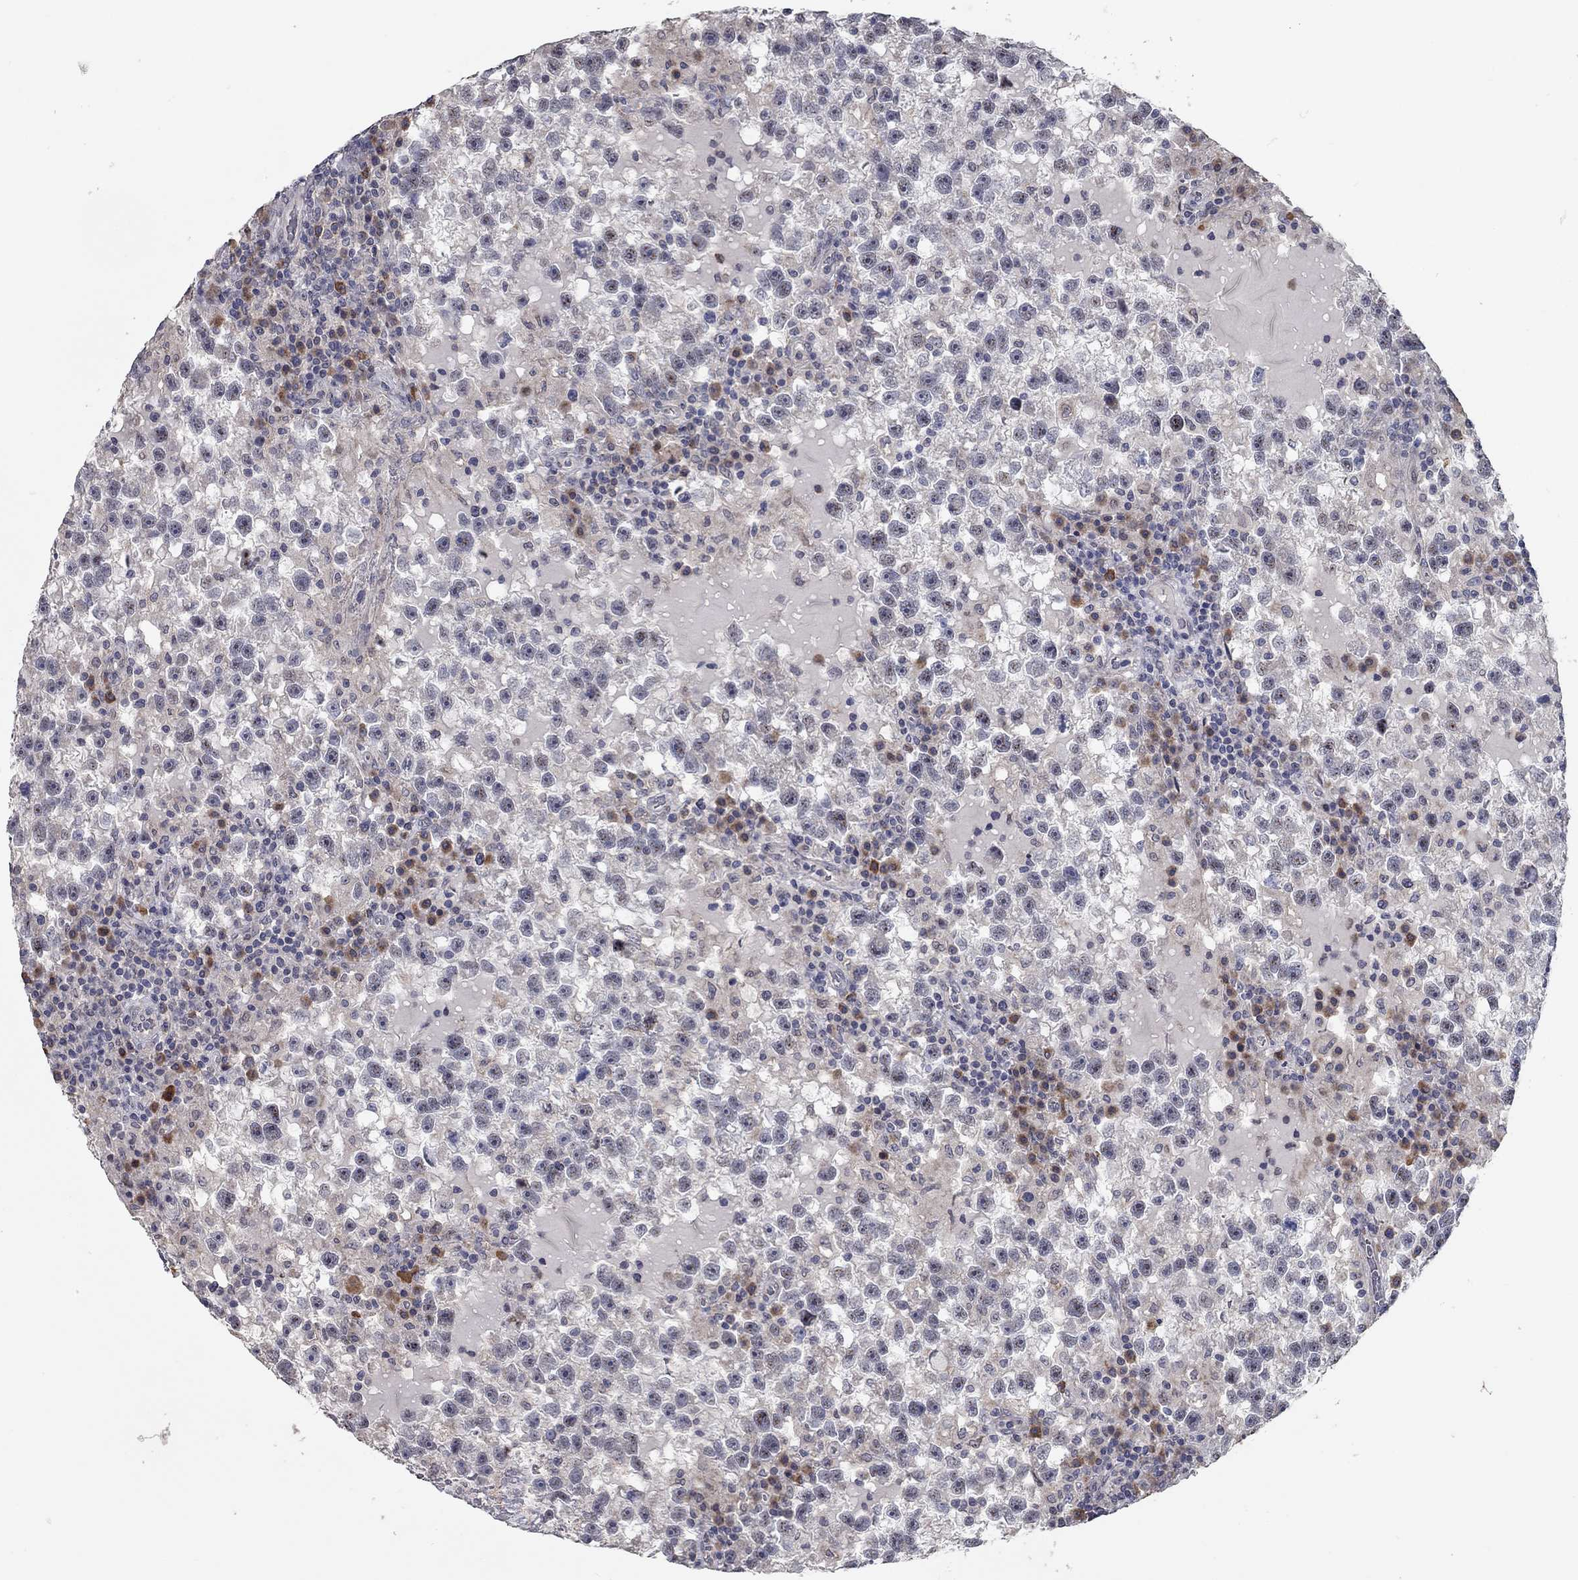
{"staining": {"intensity": "negative", "quantity": "none", "location": "none"}, "tissue": "testis cancer", "cell_type": "Tumor cells", "image_type": "cancer", "snomed": [{"axis": "morphology", "description": "Seminoma, NOS"}, {"axis": "topography", "description": "Testis"}], "caption": "Human testis cancer (seminoma) stained for a protein using IHC reveals no expression in tumor cells.", "gene": "XAGE2", "patient": {"sex": "male", "age": 47}}